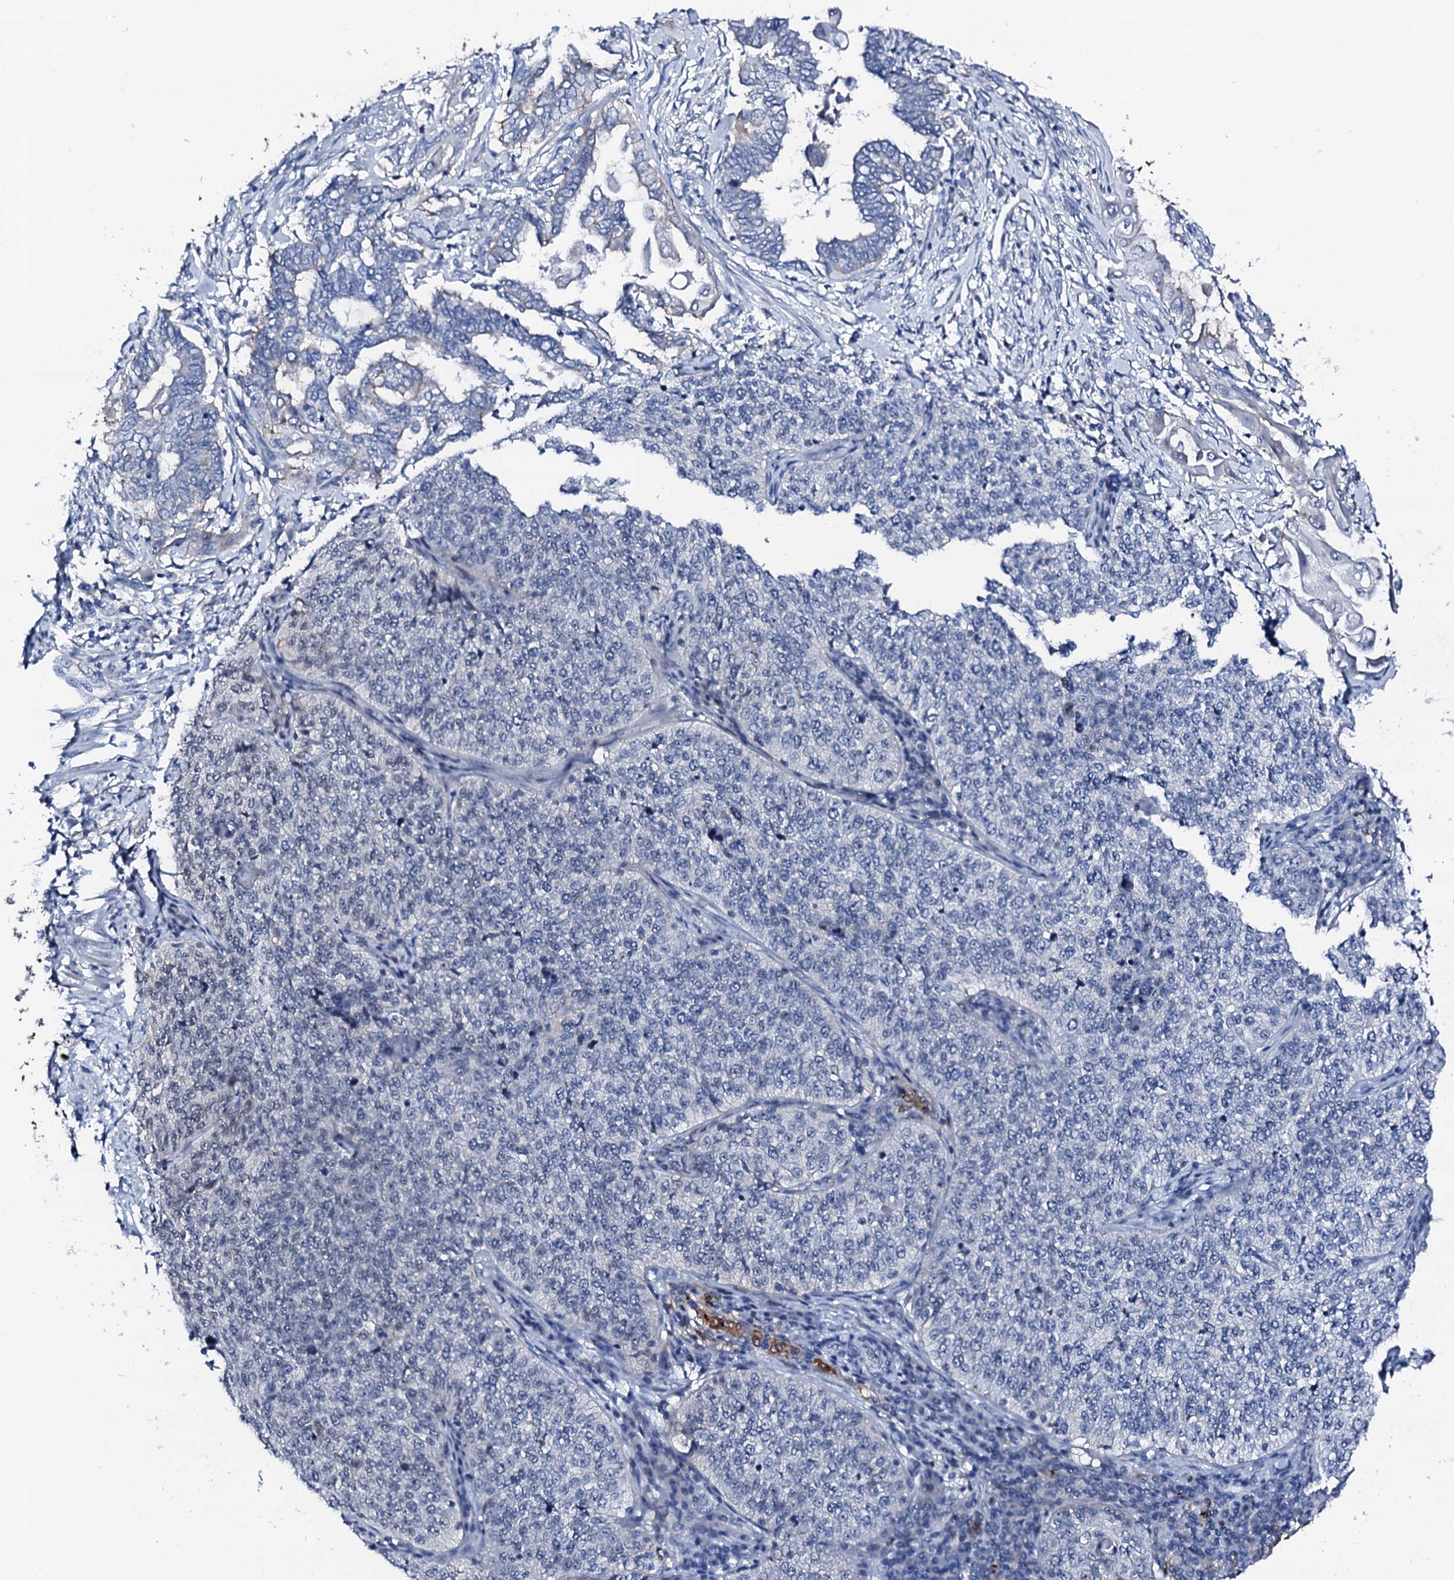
{"staining": {"intensity": "negative", "quantity": "none", "location": "none"}, "tissue": "cervical cancer", "cell_type": "Tumor cells", "image_type": "cancer", "snomed": [{"axis": "morphology", "description": "Squamous cell carcinoma, NOS"}, {"axis": "topography", "description": "Cervix"}], "caption": "The IHC image has no significant staining in tumor cells of cervical cancer tissue.", "gene": "TRAFD1", "patient": {"sex": "female", "age": 35}}